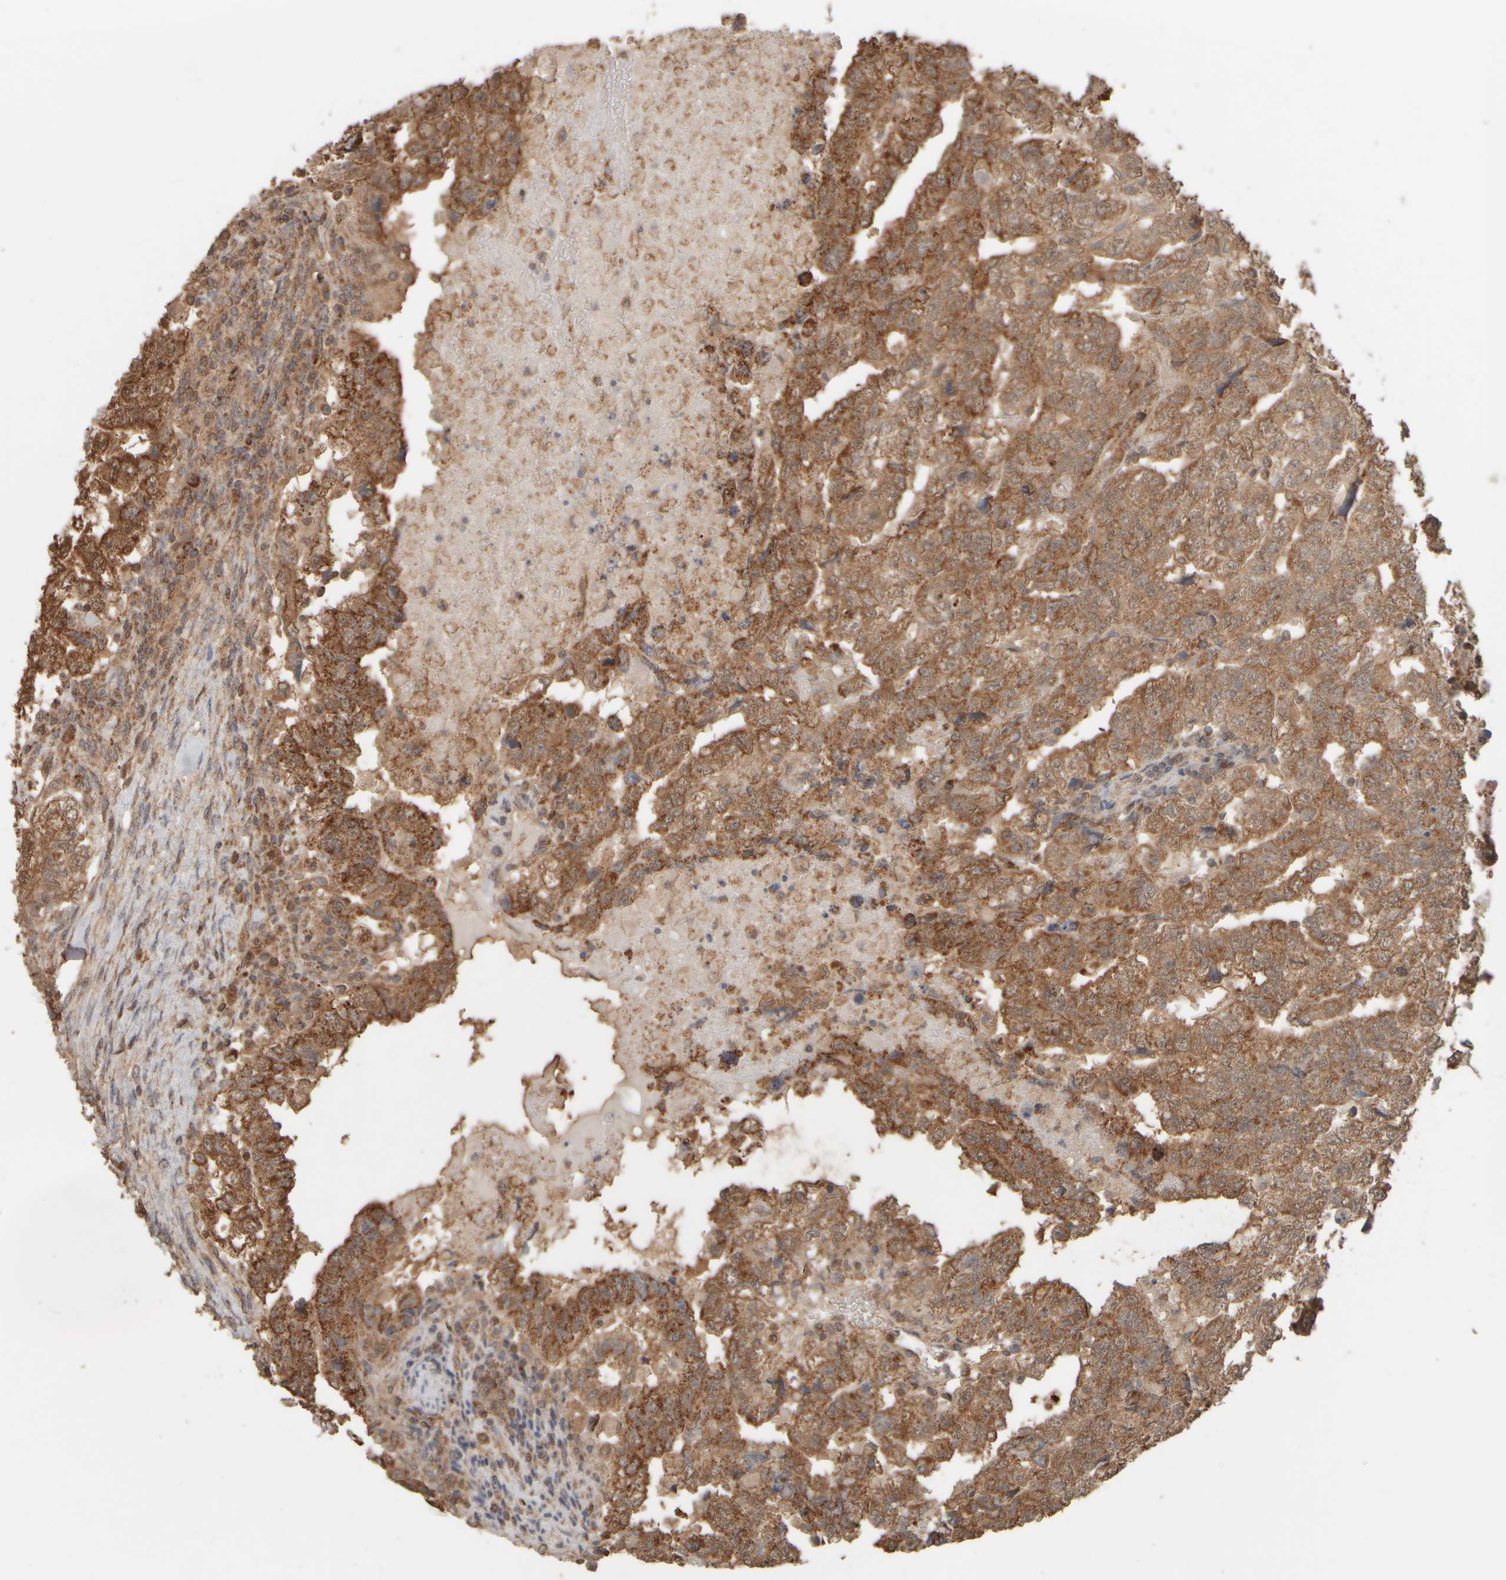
{"staining": {"intensity": "moderate", "quantity": ">75%", "location": "cytoplasmic/membranous"}, "tissue": "testis cancer", "cell_type": "Tumor cells", "image_type": "cancer", "snomed": [{"axis": "morphology", "description": "Carcinoma, Embryonal, NOS"}, {"axis": "topography", "description": "Testis"}], "caption": "Protein staining exhibits moderate cytoplasmic/membranous positivity in about >75% of tumor cells in embryonal carcinoma (testis).", "gene": "EIF2B3", "patient": {"sex": "male", "age": 36}}